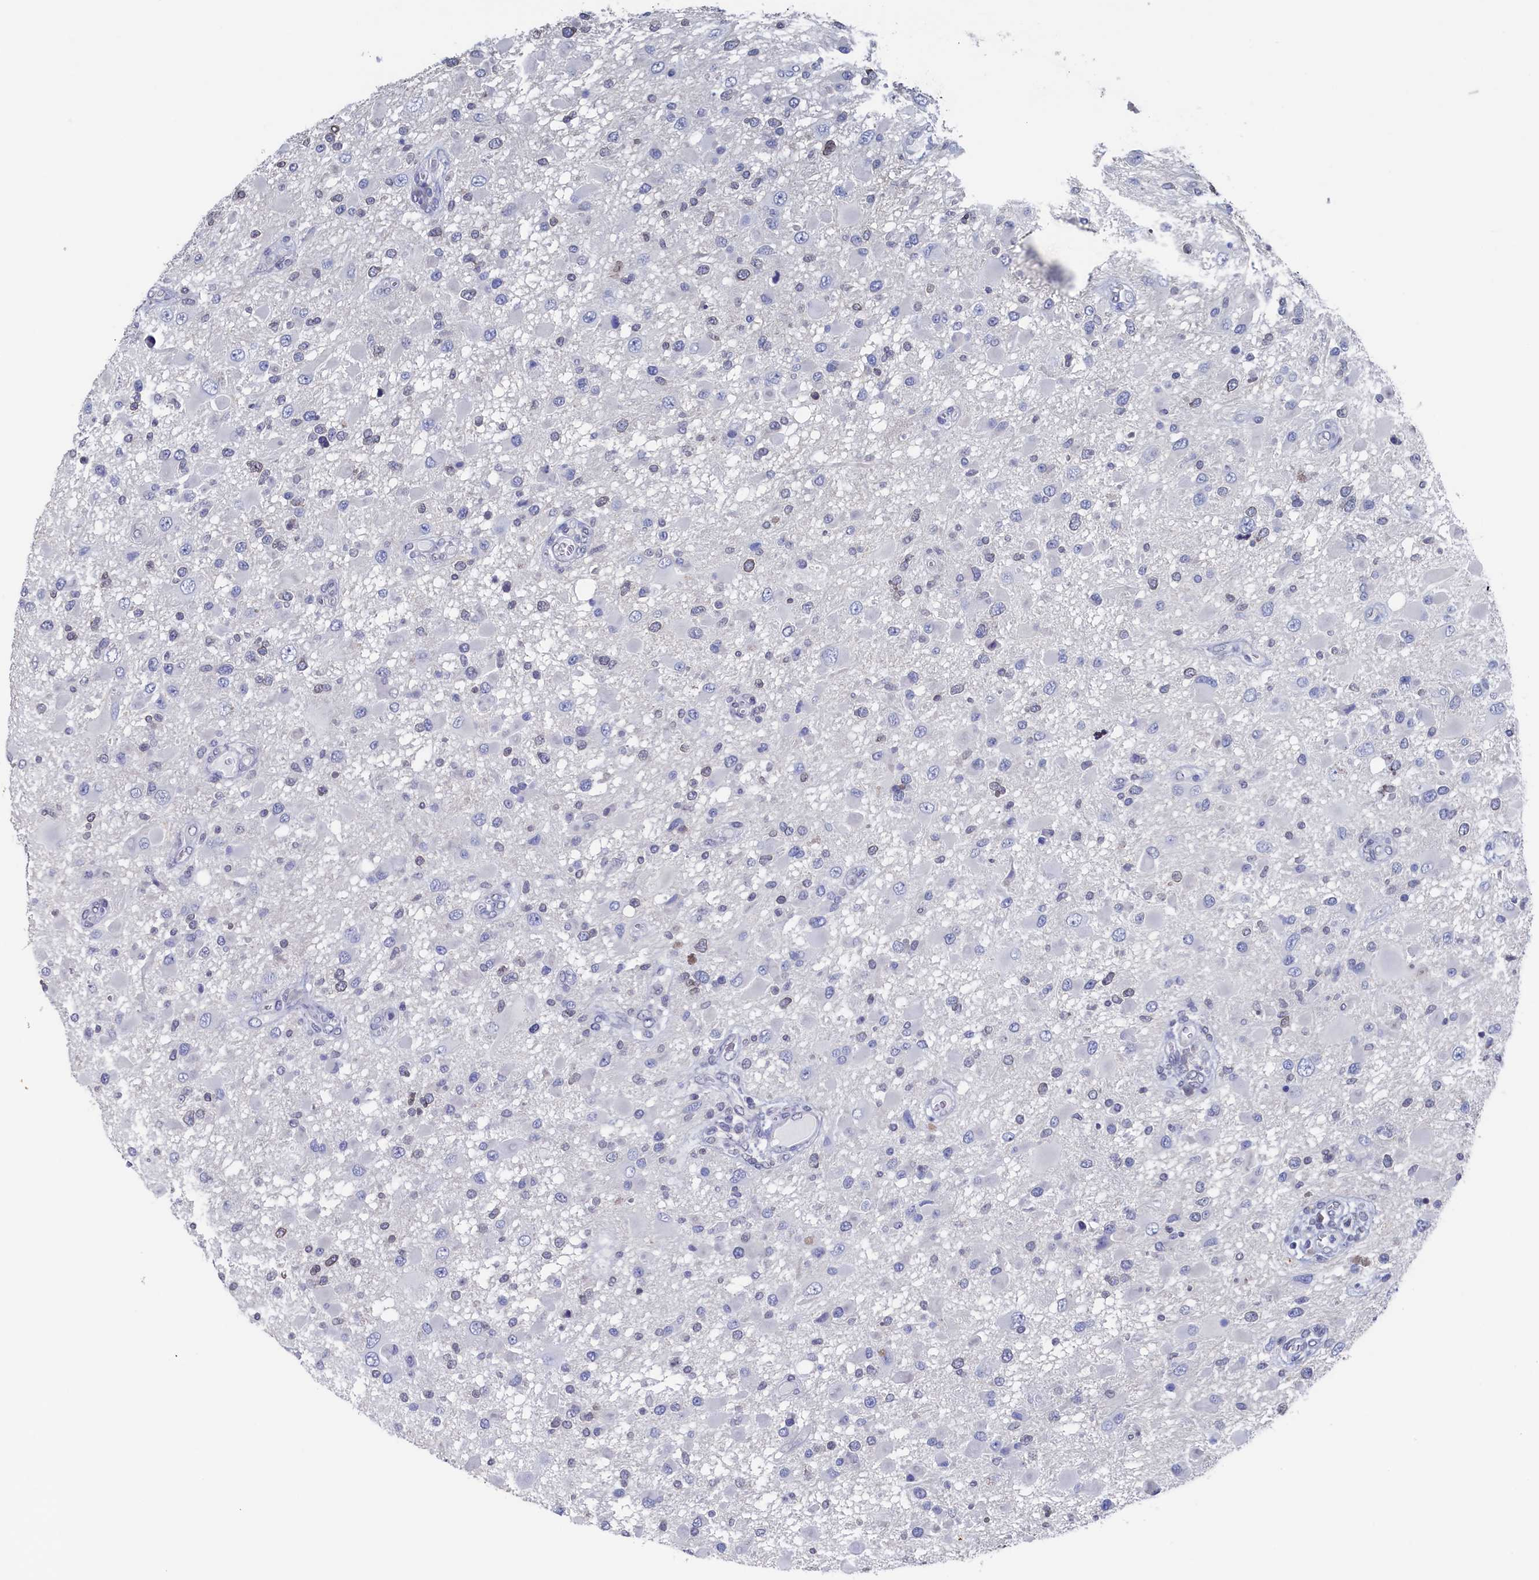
{"staining": {"intensity": "negative", "quantity": "none", "location": "none"}, "tissue": "glioma", "cell_type": "Tumor cells", "image_type": "cancer", "snomed": [{"axis": "morphology", "description": "Glioma, malignant, High grade"}, {"axis": "topography", "description": "Brain"}], "caption": "This micrograph is of malignant glioma (high-grade) stained with immunohistochemistry to label a protein in brown with the nuclei are counter-stained blue. There is no staining in tumor cells.", "gene": "C11orf54", "patient": {"sex": "male", "age": 53}}